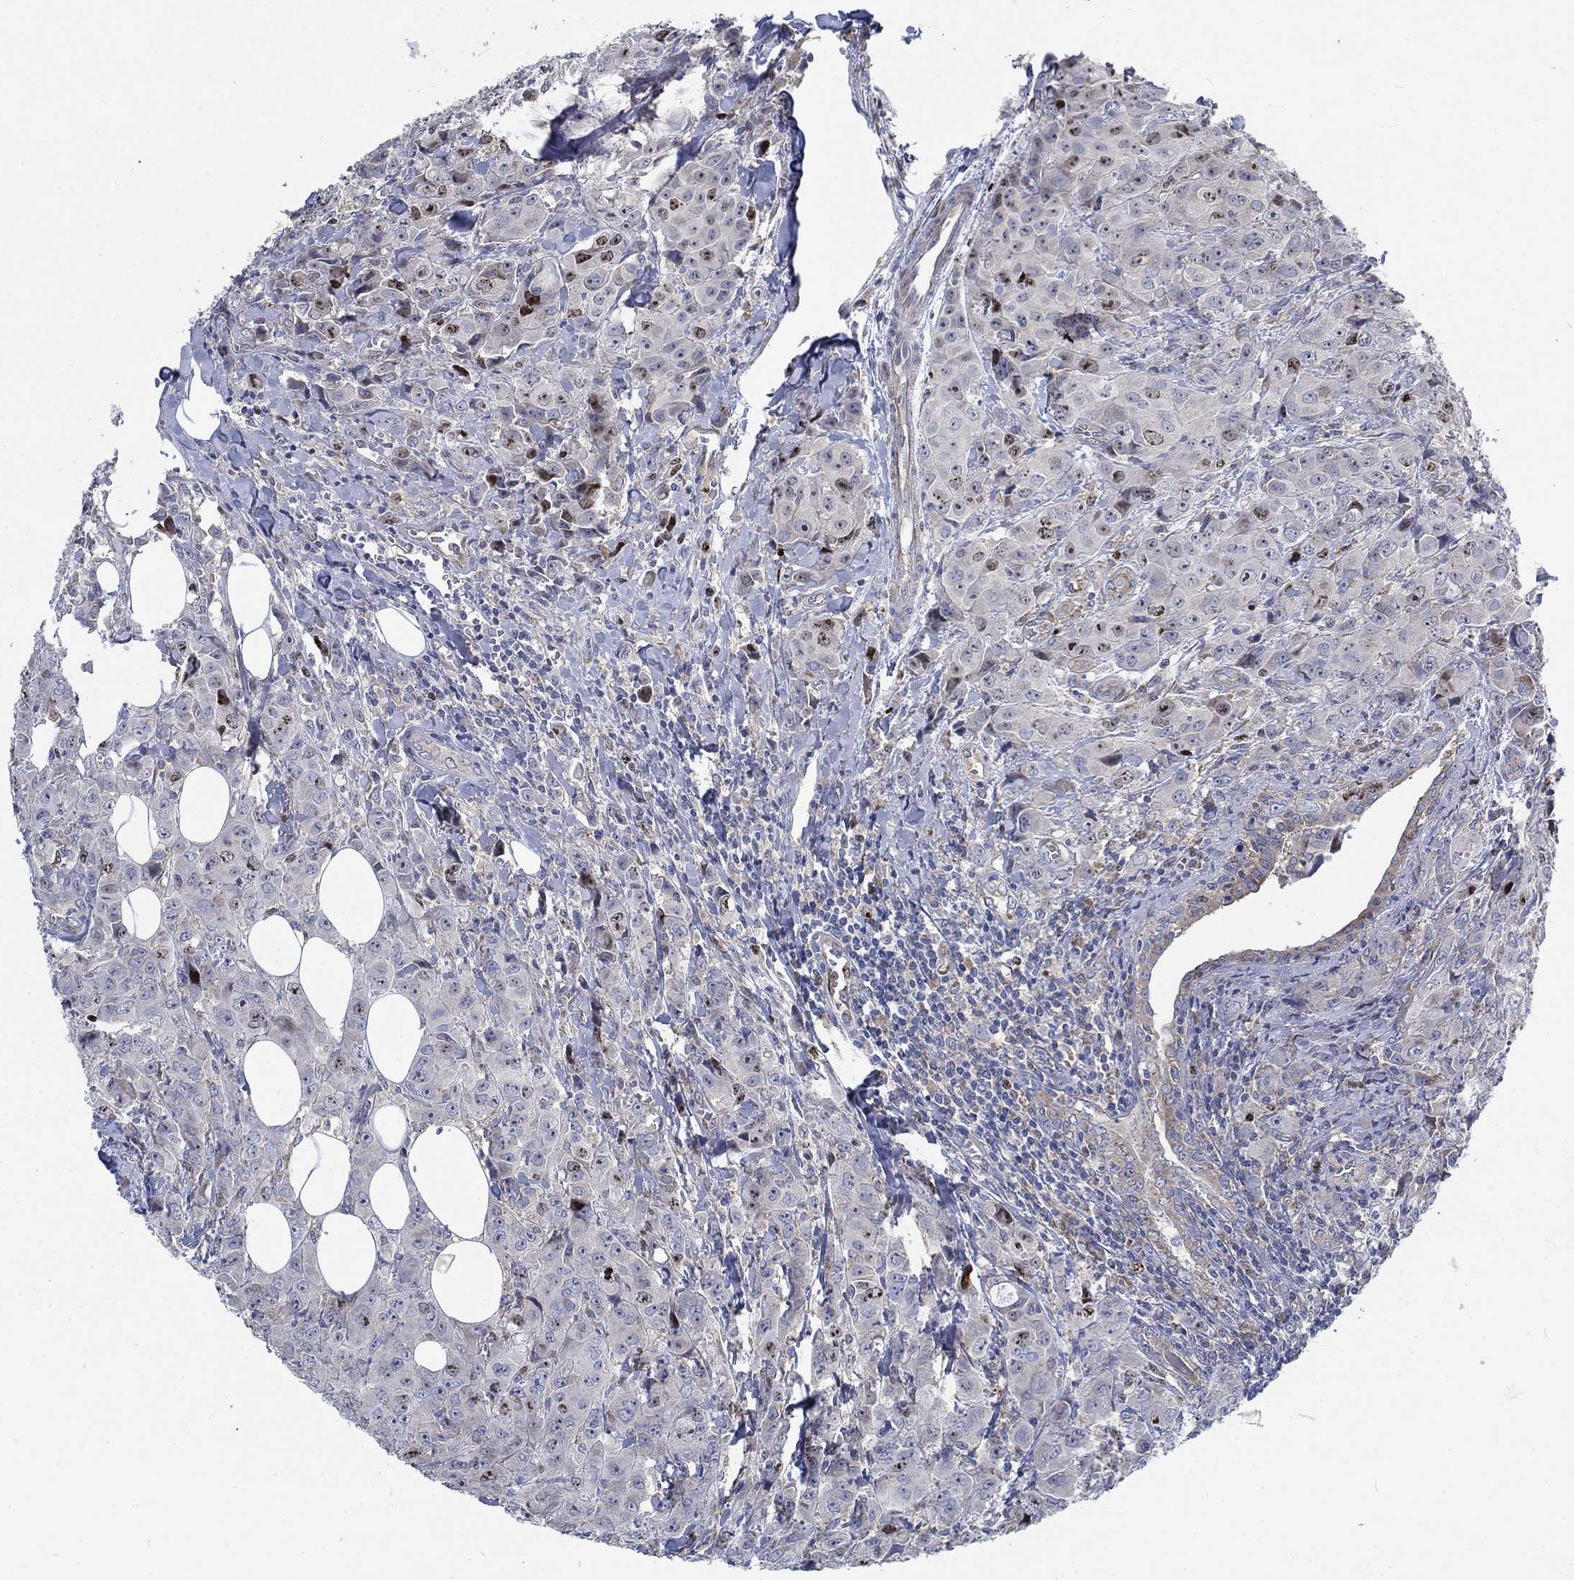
{"staining": {"intensity": "strong", "quantity": "<25%", "location": "cytoplasmic/membranous"}, "tissue": "breast cancer", "cell_type": "Tumor cells", "image_type": "cancer", "snomed": [{"axis": "morphology", "description": "Duct carcinoma"}, {"axis": "topography", "description": "Breast"}], "caption": "Immunohistochemical staining of human breast intraductal carcinoma demonstrates medium levels of strong cytoplasmic/membranous protein staining in about <25% of tumor cells. (DAB IHC with brightfield microscopy, high magnification).", "gene": "MMP24", "patient": {"sex": "female", "age": 43}}